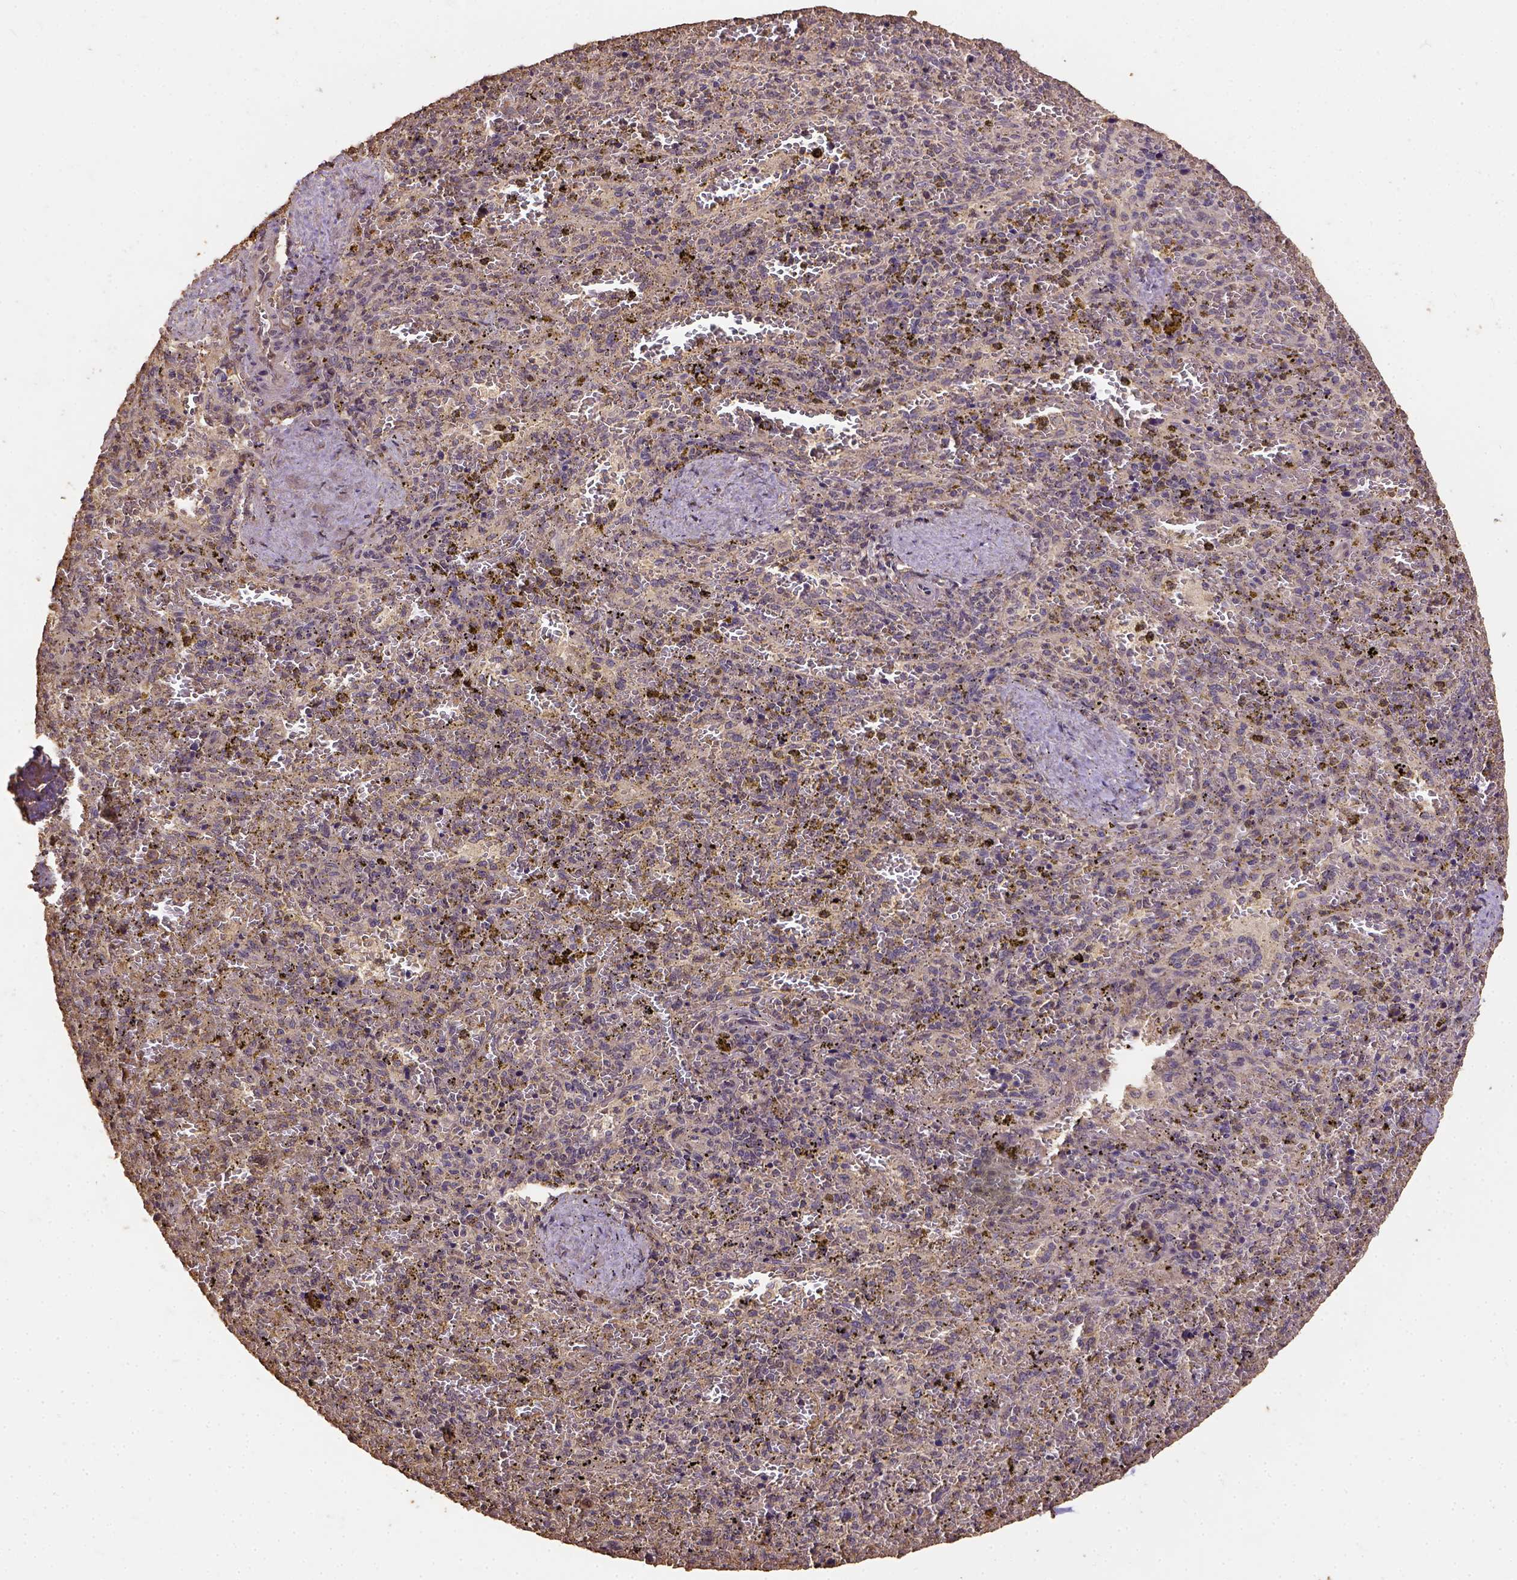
{"staining": {"intensity": "weak", "quantity": ">75%", "location": "cytoplasmic/membranous"}, "tissue": "spleen", "cell_type": "Cells in red pulp", "image_type": "normal", "snomed": [{"axis": "morphology", "description": "Normal tissue, NOS"}, {"axis": "topography", "description": "Spleen"}], "caption": "Protein staining demonstrates weak cytoplasmic/membranous expression in approximately >75% of cells in red pulp in benign spleen.", "gene": "ATP1B3", "patient": {"sex": "female", "age": 50}}